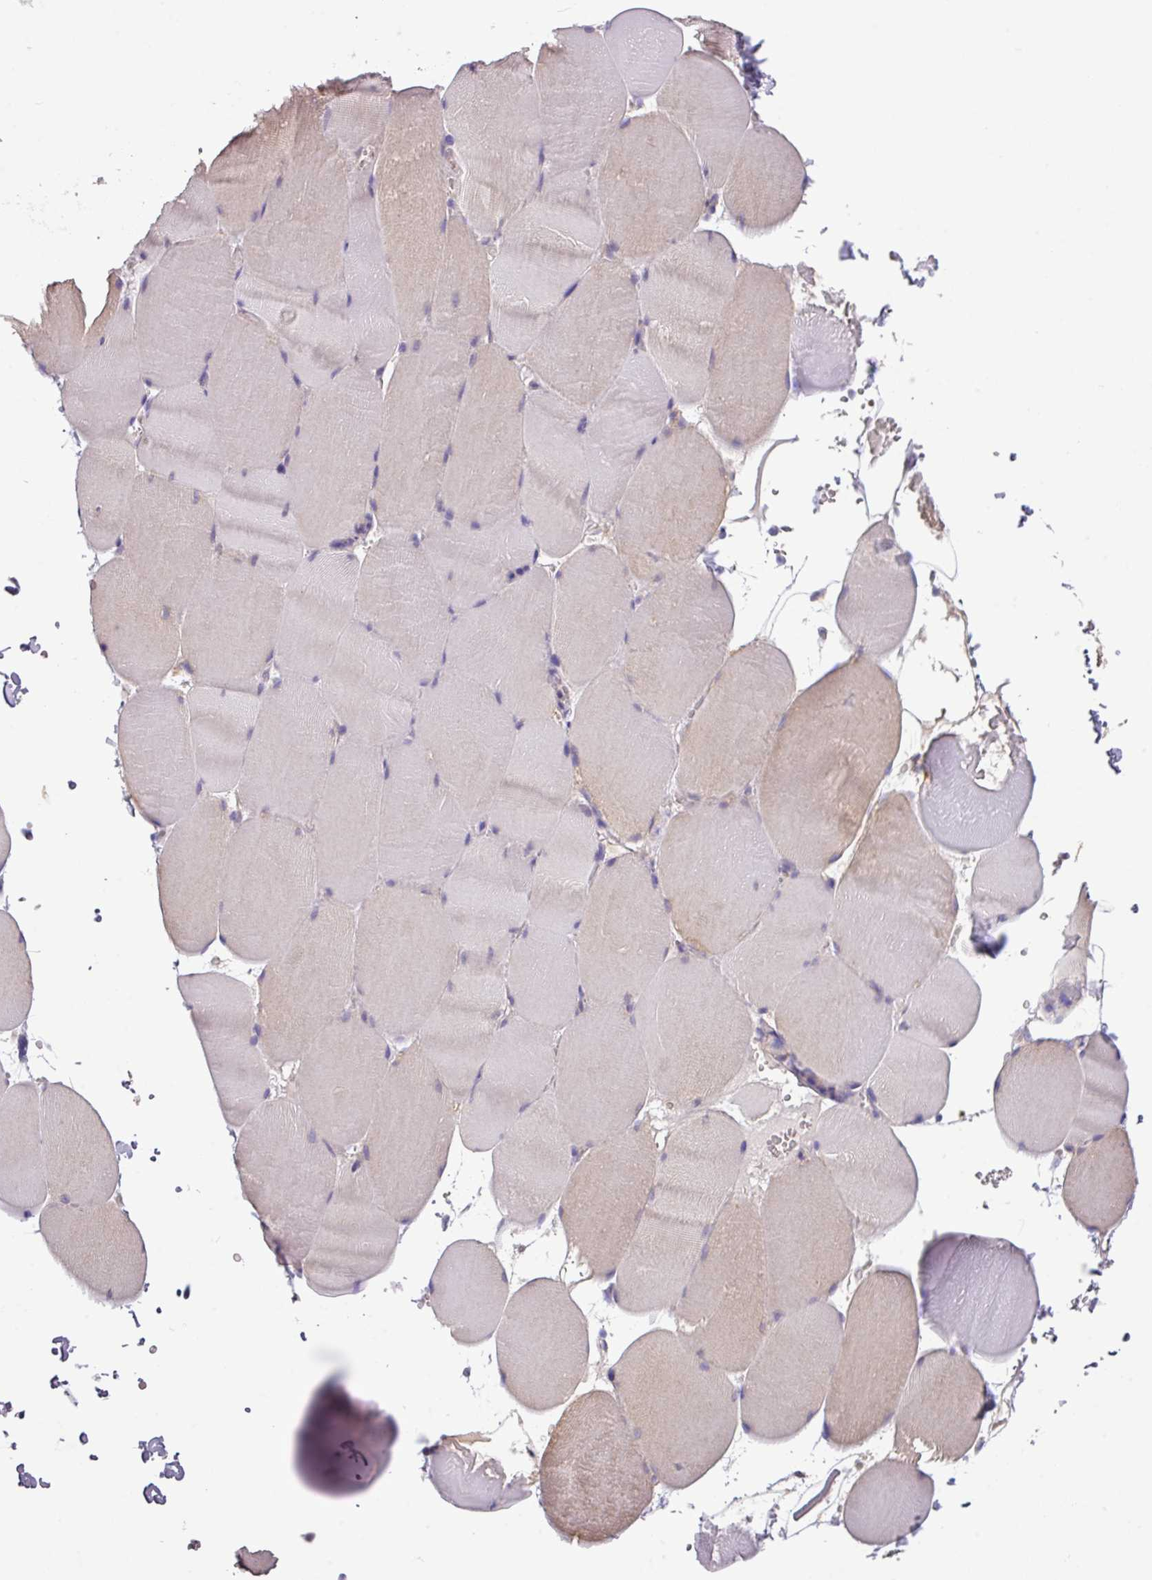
{"staining": {"intensity": "weak", "quantity": "25%-75%", "location": "cytoplasmic/membranous"}, "tissue": "skeletal muscle", "cell_type": "Myocytes", "image_type": "normal", "snomed": [{"axis": "morphology", "description": "Normal tissue, NOS"}, {"axis": "topography", "description": "Skeletal muscle"}, {"axis": "topography", "description": "Head-Neck"}], "caption": "Approximately 25%-75% of myocytes in normal skeletal muscle demonstrate weak cytoplasmic/membranous protein staining as visualized by brown immunohistochemical staining.", "gene": "SLC23A2", "patient": {"sex": "male", "age": 66}}